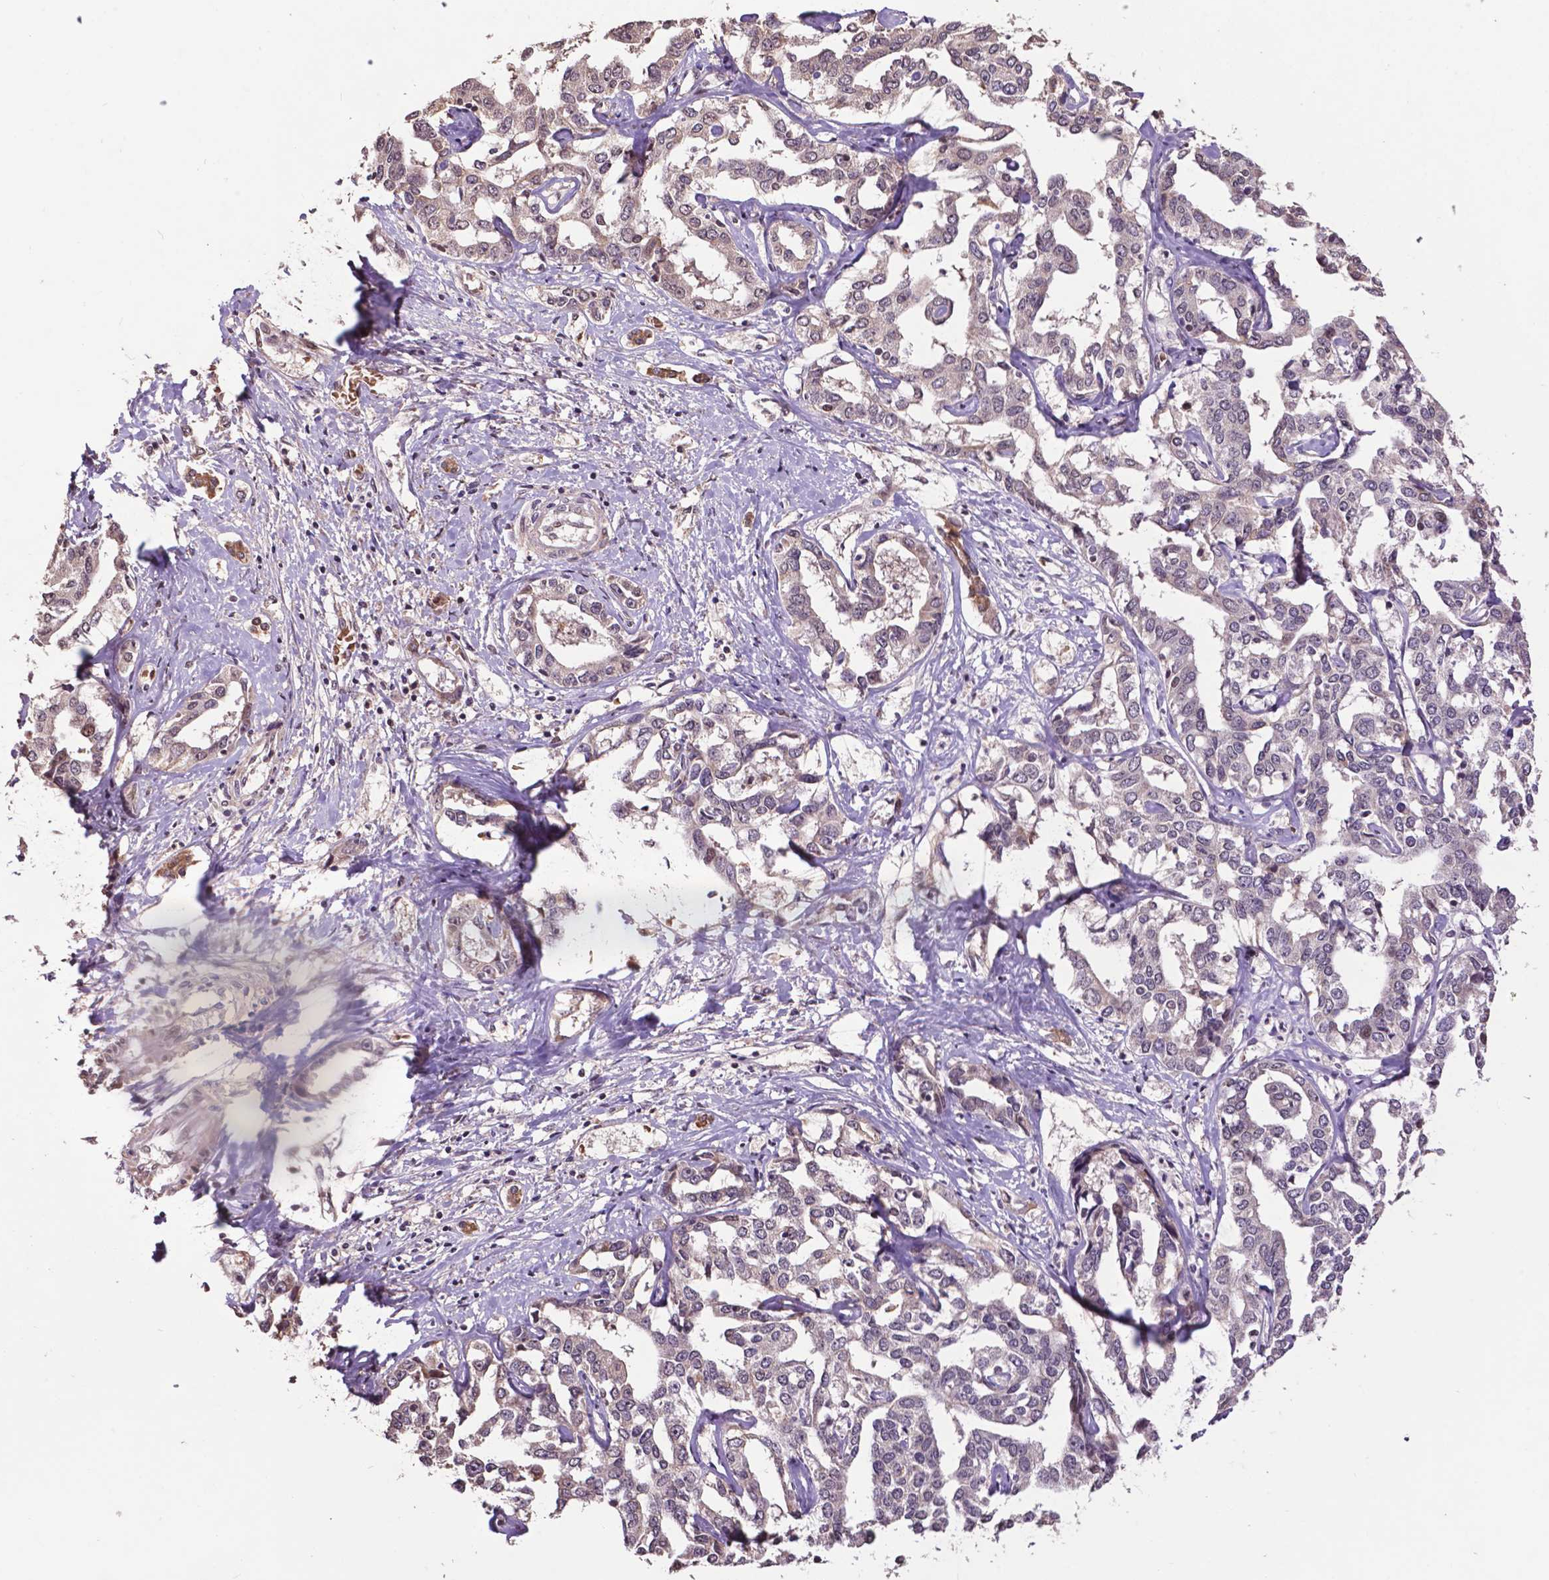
{"staining": {"intensity": "negative", "quantity": "none", "location": "none"}, "tissue": "liver cancer", "cell_type": "Tumor cells", "image_type": "cancer", "snomed": [{"axis": "morphology", "description": "Cholangiocarcinoma"}, {"axis": "topography", "description": "Liver"}], "caption": "Liver cancer (cholangiocarcinoma) stained for a protein using IHC displays no expression tumor cells.", "gene": "GLRA2", "patient": {"sex": "male", "age": 59}}